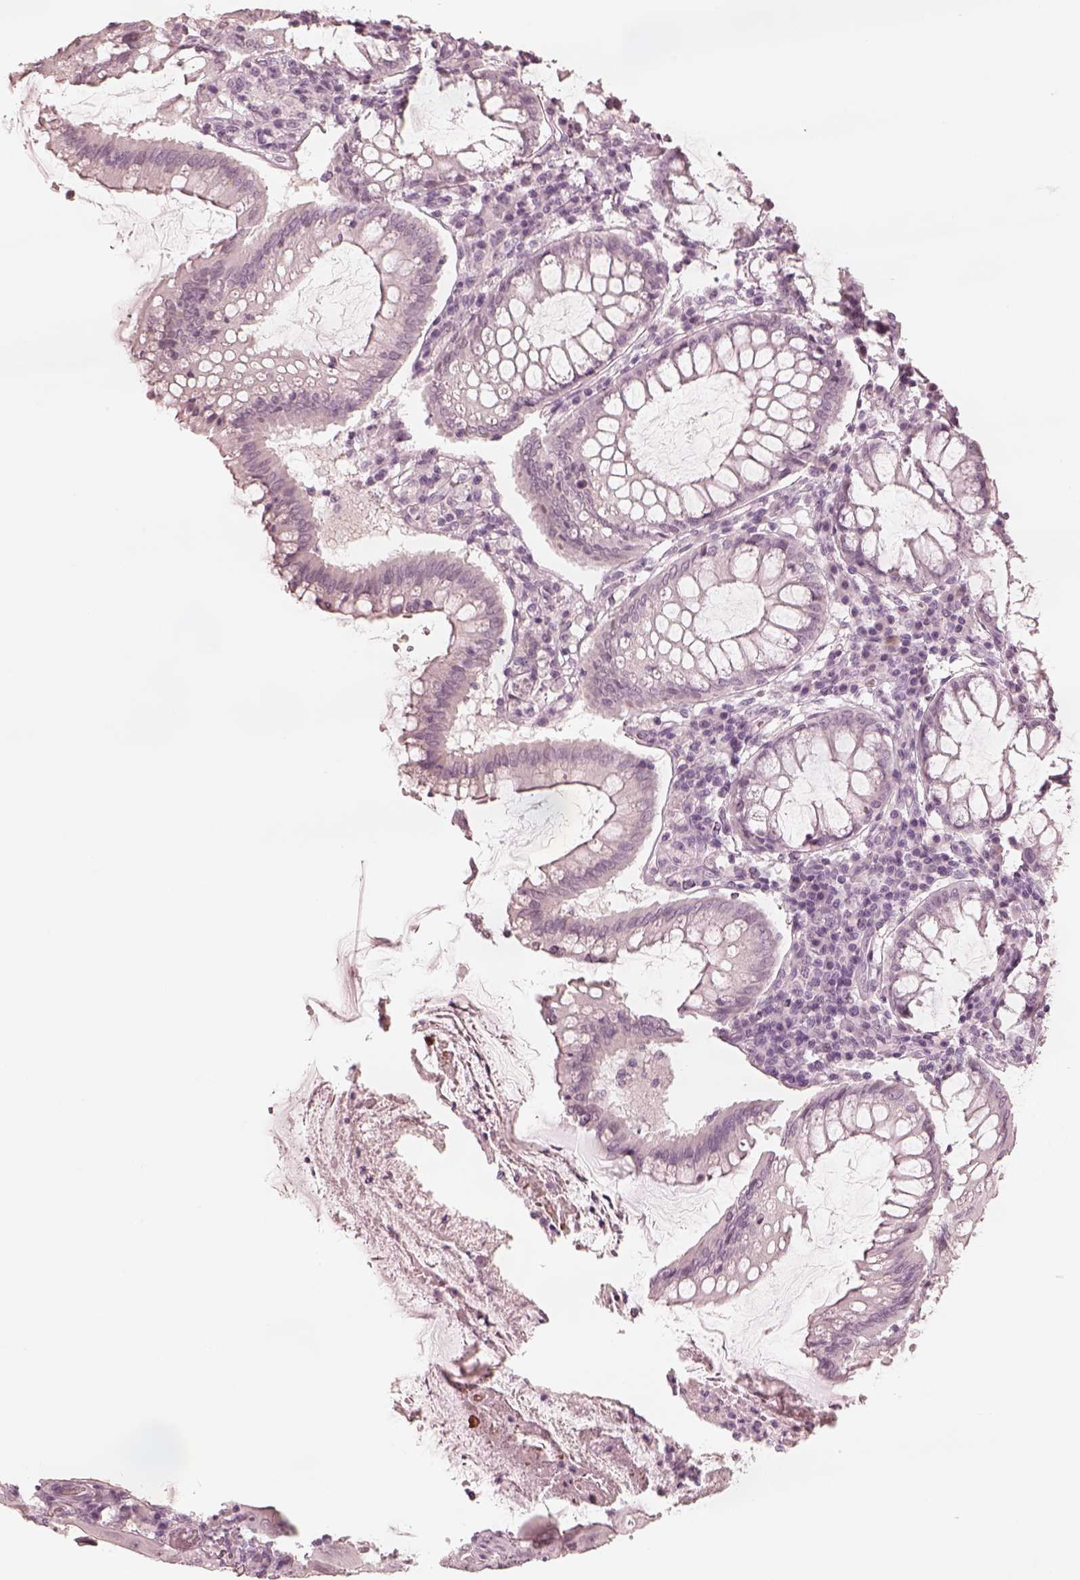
{"staining": {"intensity": "negative", "quantity": "none", "location": "none"}, "tissue": "colorectal cancer", "cell_type": "Tumor cells", "image_type": "cancer", "snomed": [{"axis": "morphology", "description": "Adenocarcinoma, NOS"}, {"axis": "topography", "description": "Colon"}], "caption": "The photomicrograph exhibits no staining of tumor cells in colorectal cancer.", "gene": "CALR3", "patient": {"sex": "female", "age": 70}}